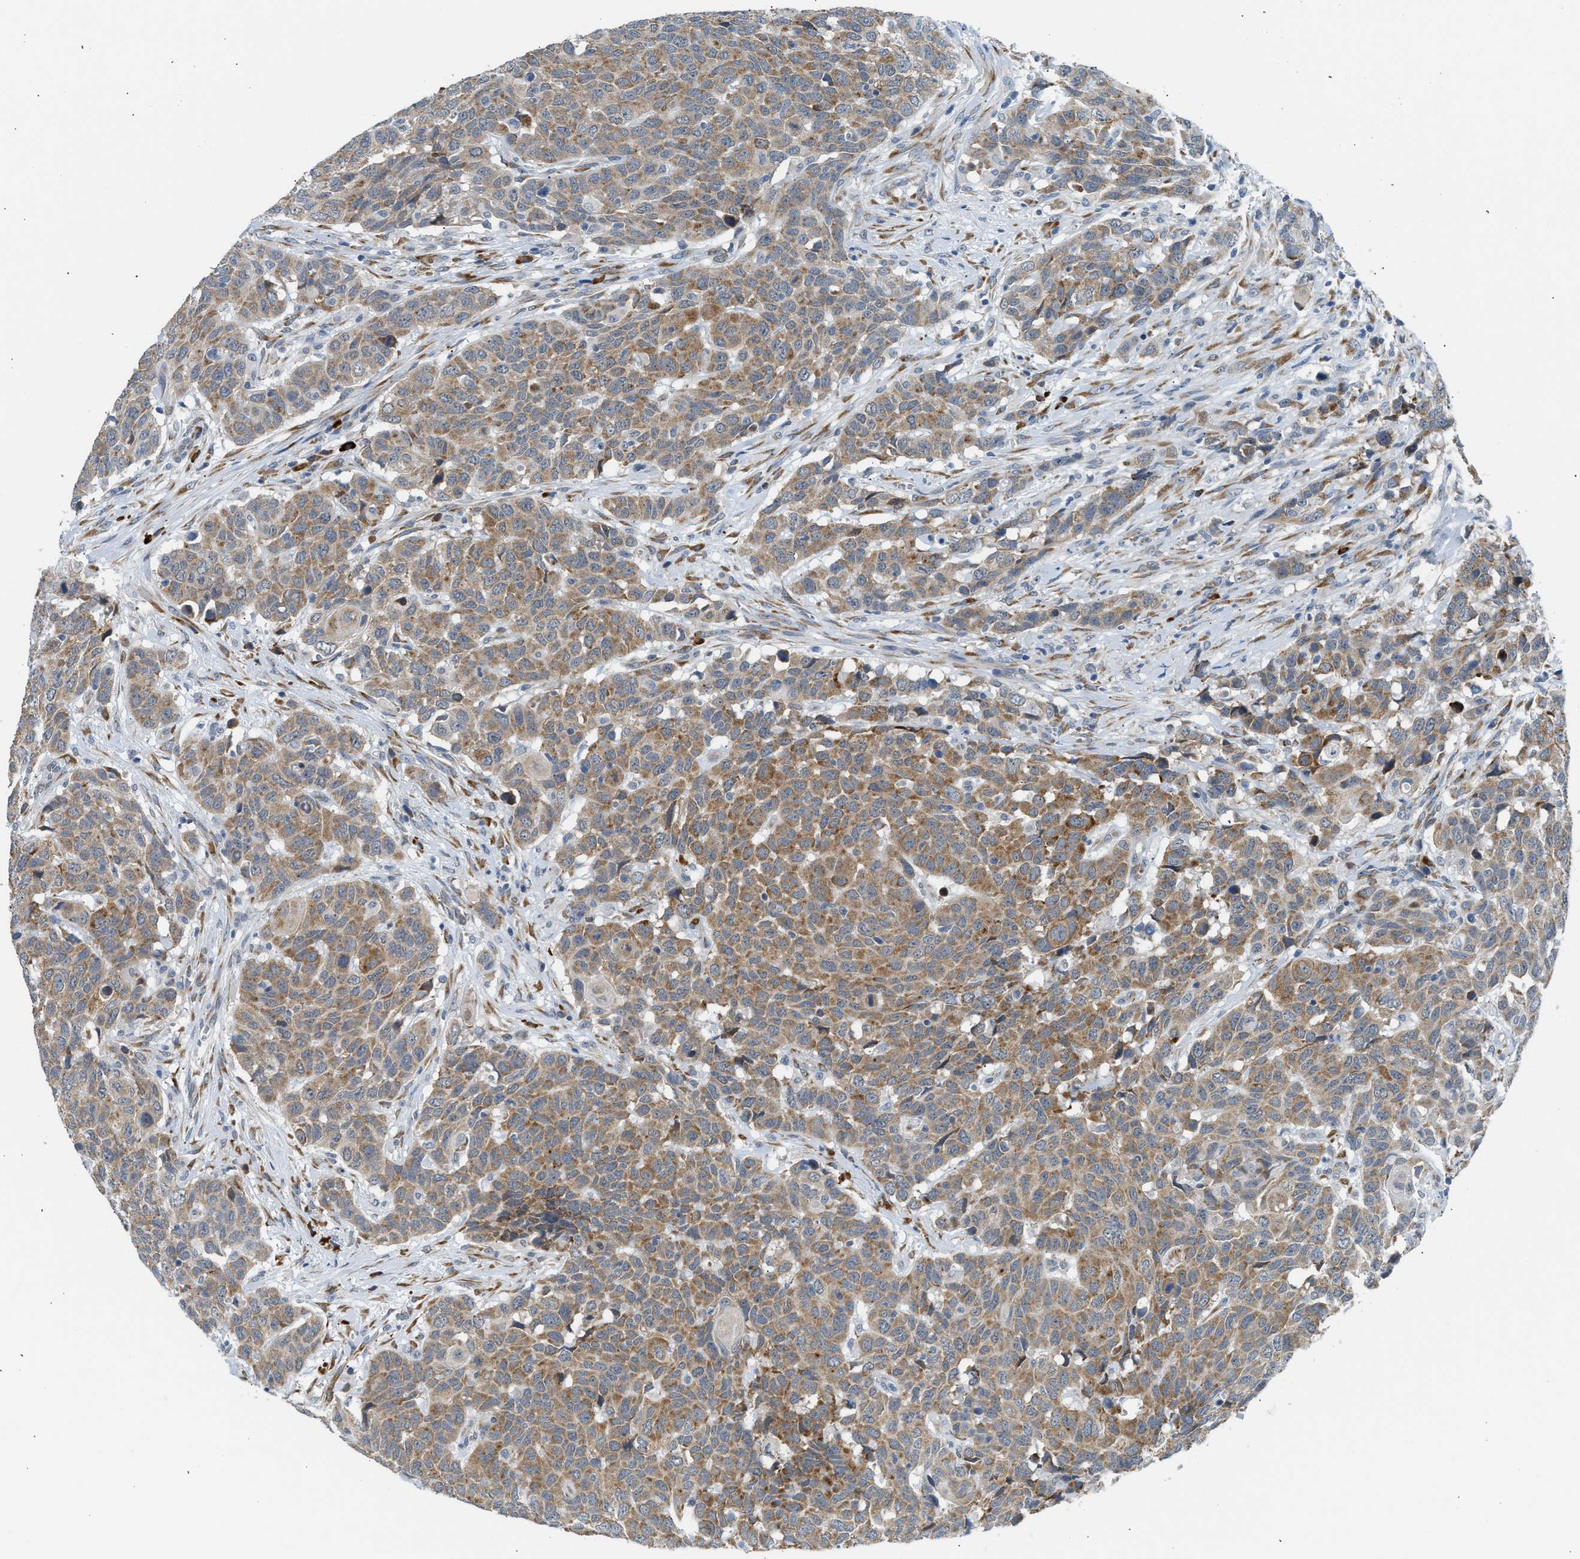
{"staining": {"intensity": "moderate", "quantity": ">75%", "location": "cytoplasmic/membranous"}, "tissue": "head and neck cancer", "cell_type": "Tumor cells", "image_type": "cancer", "snomed": [{"axis": "morphology", "description": "Squamous cell carcinoma, NOS"}, {"axis": "topography", "description": "Head-Neck"}], "caption": "A medium amount of moderate cytoplasmic/membranous positivity is identified in about >75% of tumor cells in head and neck cancer (squamous cell carcinoma) tissue.", "gene": "KCNC2", "patient": {"sex": "male", "age": 66}}